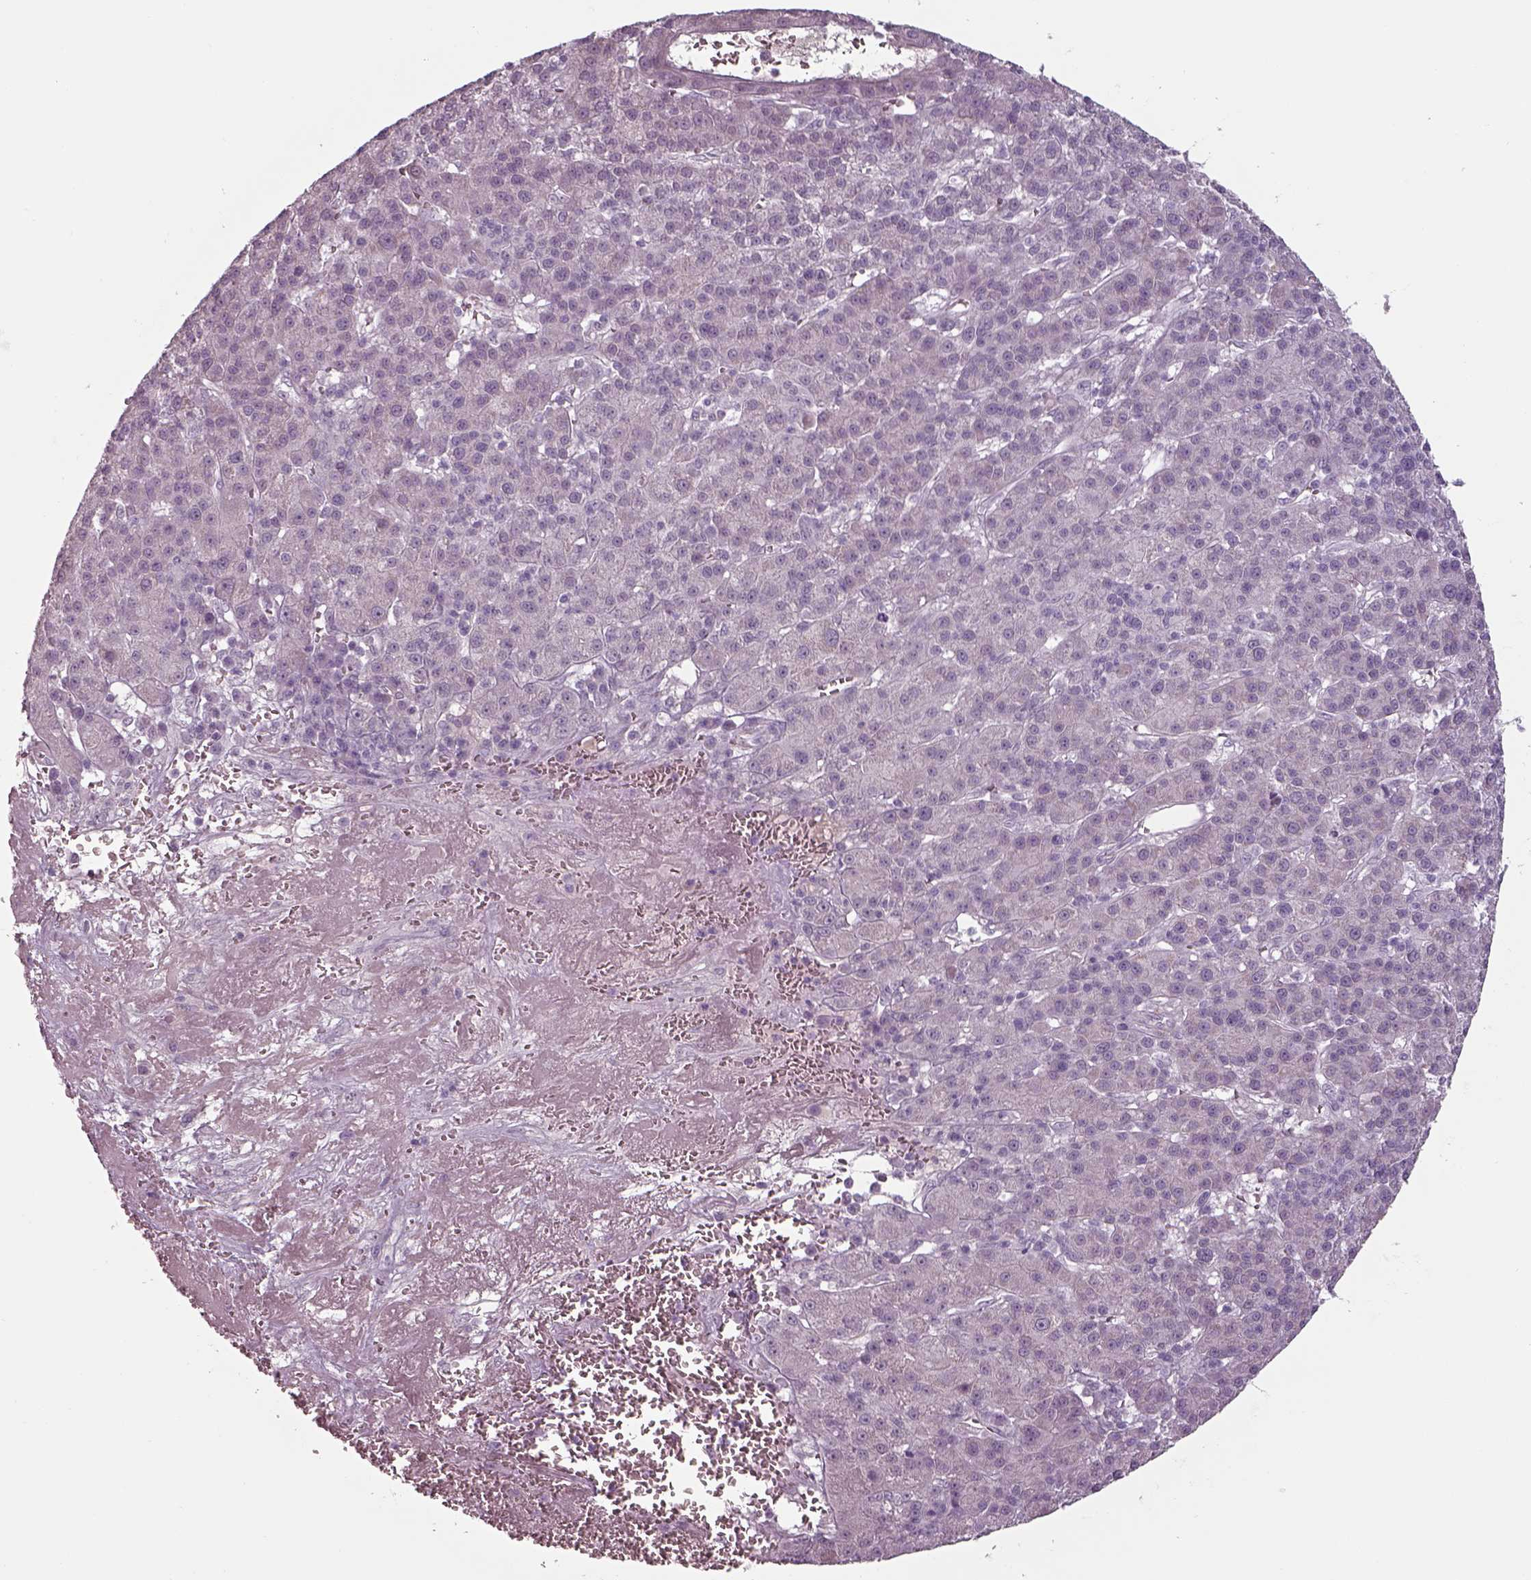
{"staining": {"intensity": "negative", "quantity": "none", "location": "none"}, "tissue": "liver cancer", "cell_type": "Tumor cells", "image_type": "cancer", "snomed": [{"axis": "morphology", "description": "Carcinoma, Hepatocellular, NOS"}, {"axis": "topography", "description": "Liver"}], "caption": "Immunohistochemistry (IHC) of liver cancer reveals no expression in tumor cells.", "gene": "SEPTIN14", "patient": {"sex": "female", "age": 60}}